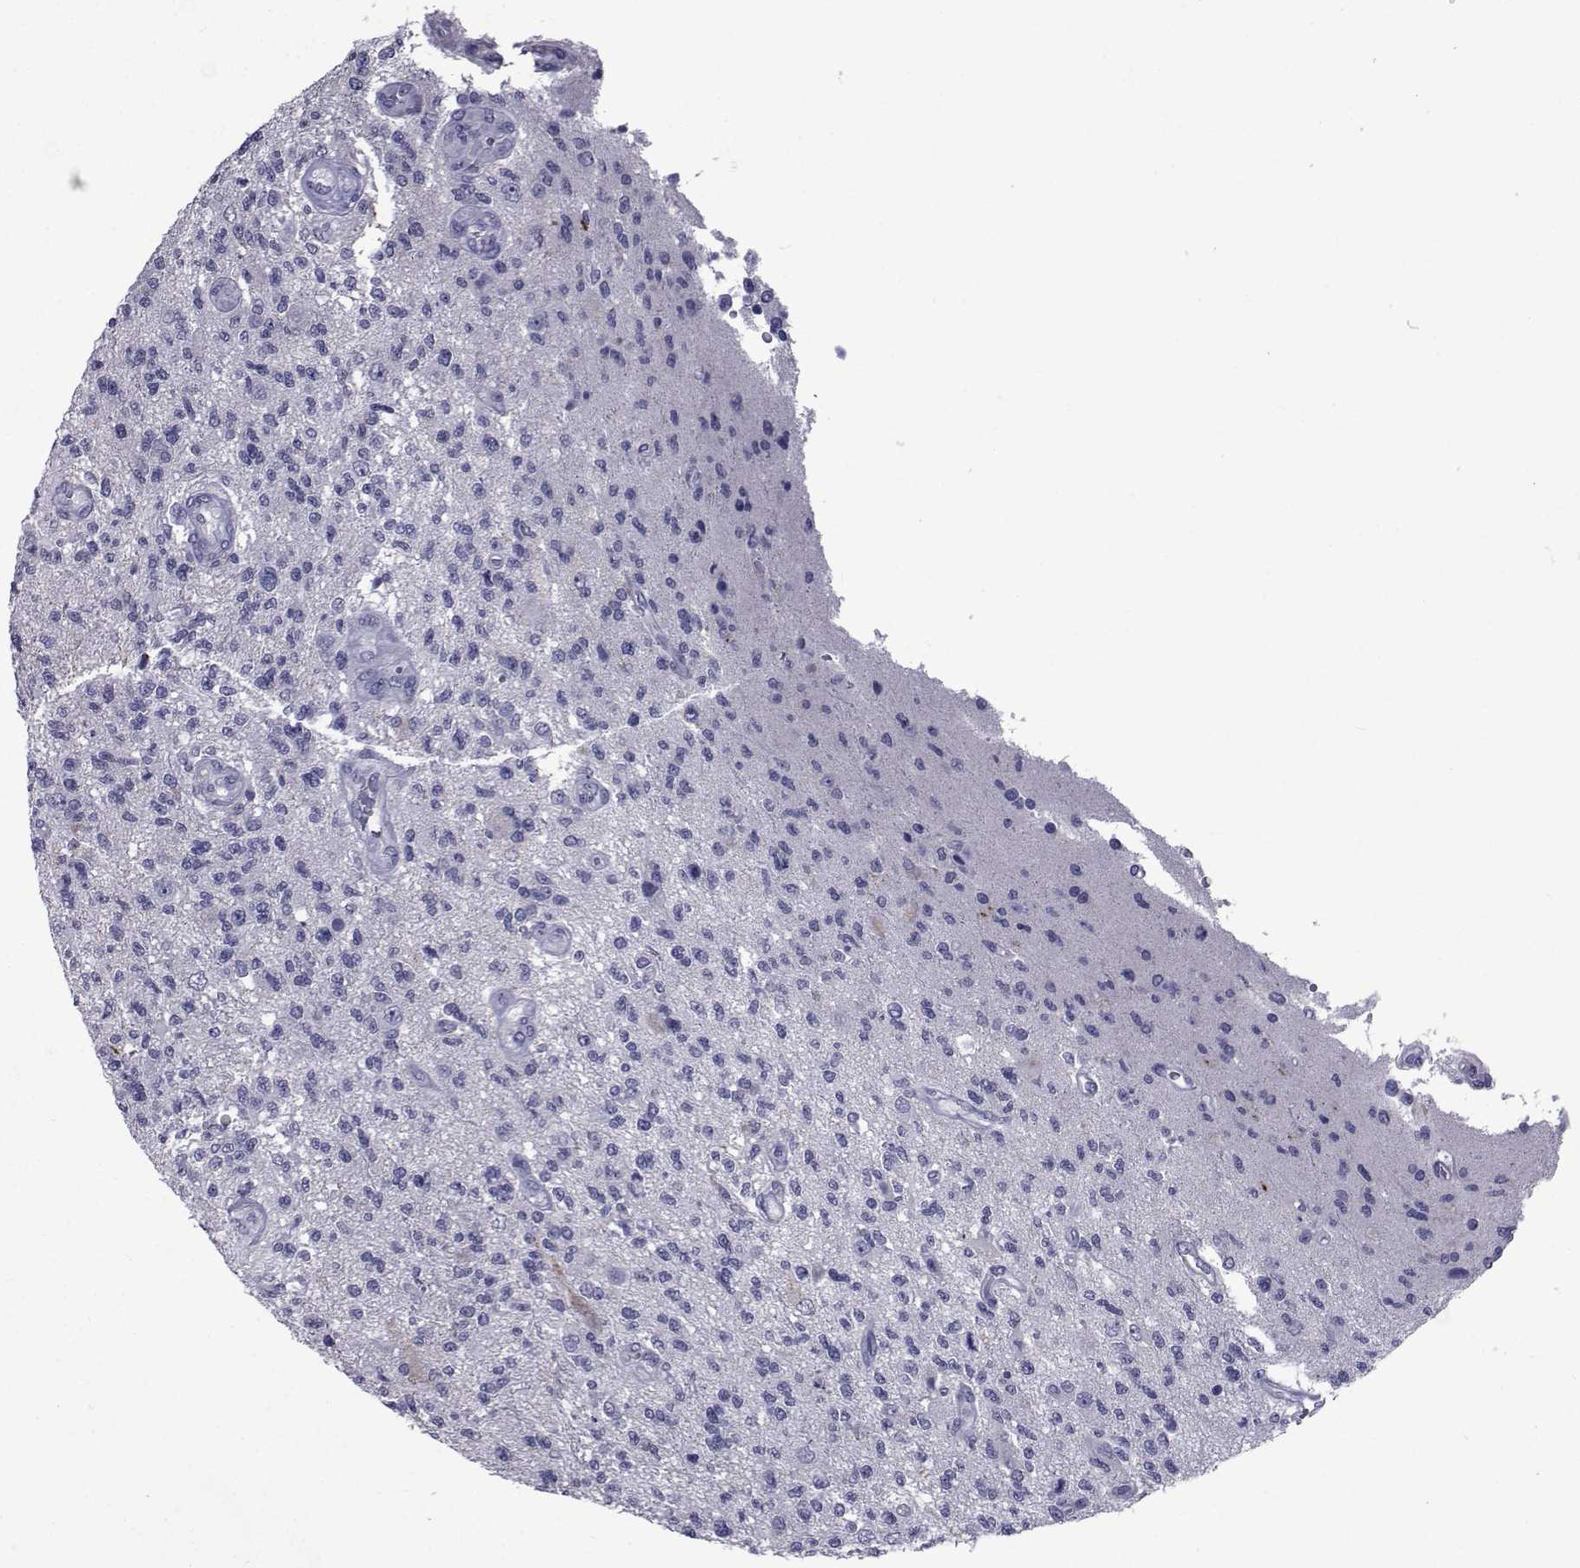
{"staining": {"intensity": "negative", "quantity": "none", "location": "none"}, "tissue": "glioma", "cell_type": "Tumor cells", "image_type": "cancer", "snomed": [{"axis": "morphology", "description": "Glioma, malignant, High grade"}, {"axis": "topography", "description": "Brain"}], "caption": "Immunohistochemistry (IHC) of glioma displays no staining in tumor cells. (Brightfield microscopy of DAB (3,3'-diaminobenzidine) IHC at high magnification).", "gene": "SEMA5B", "patient": {"sex": "male", "age": 56}}